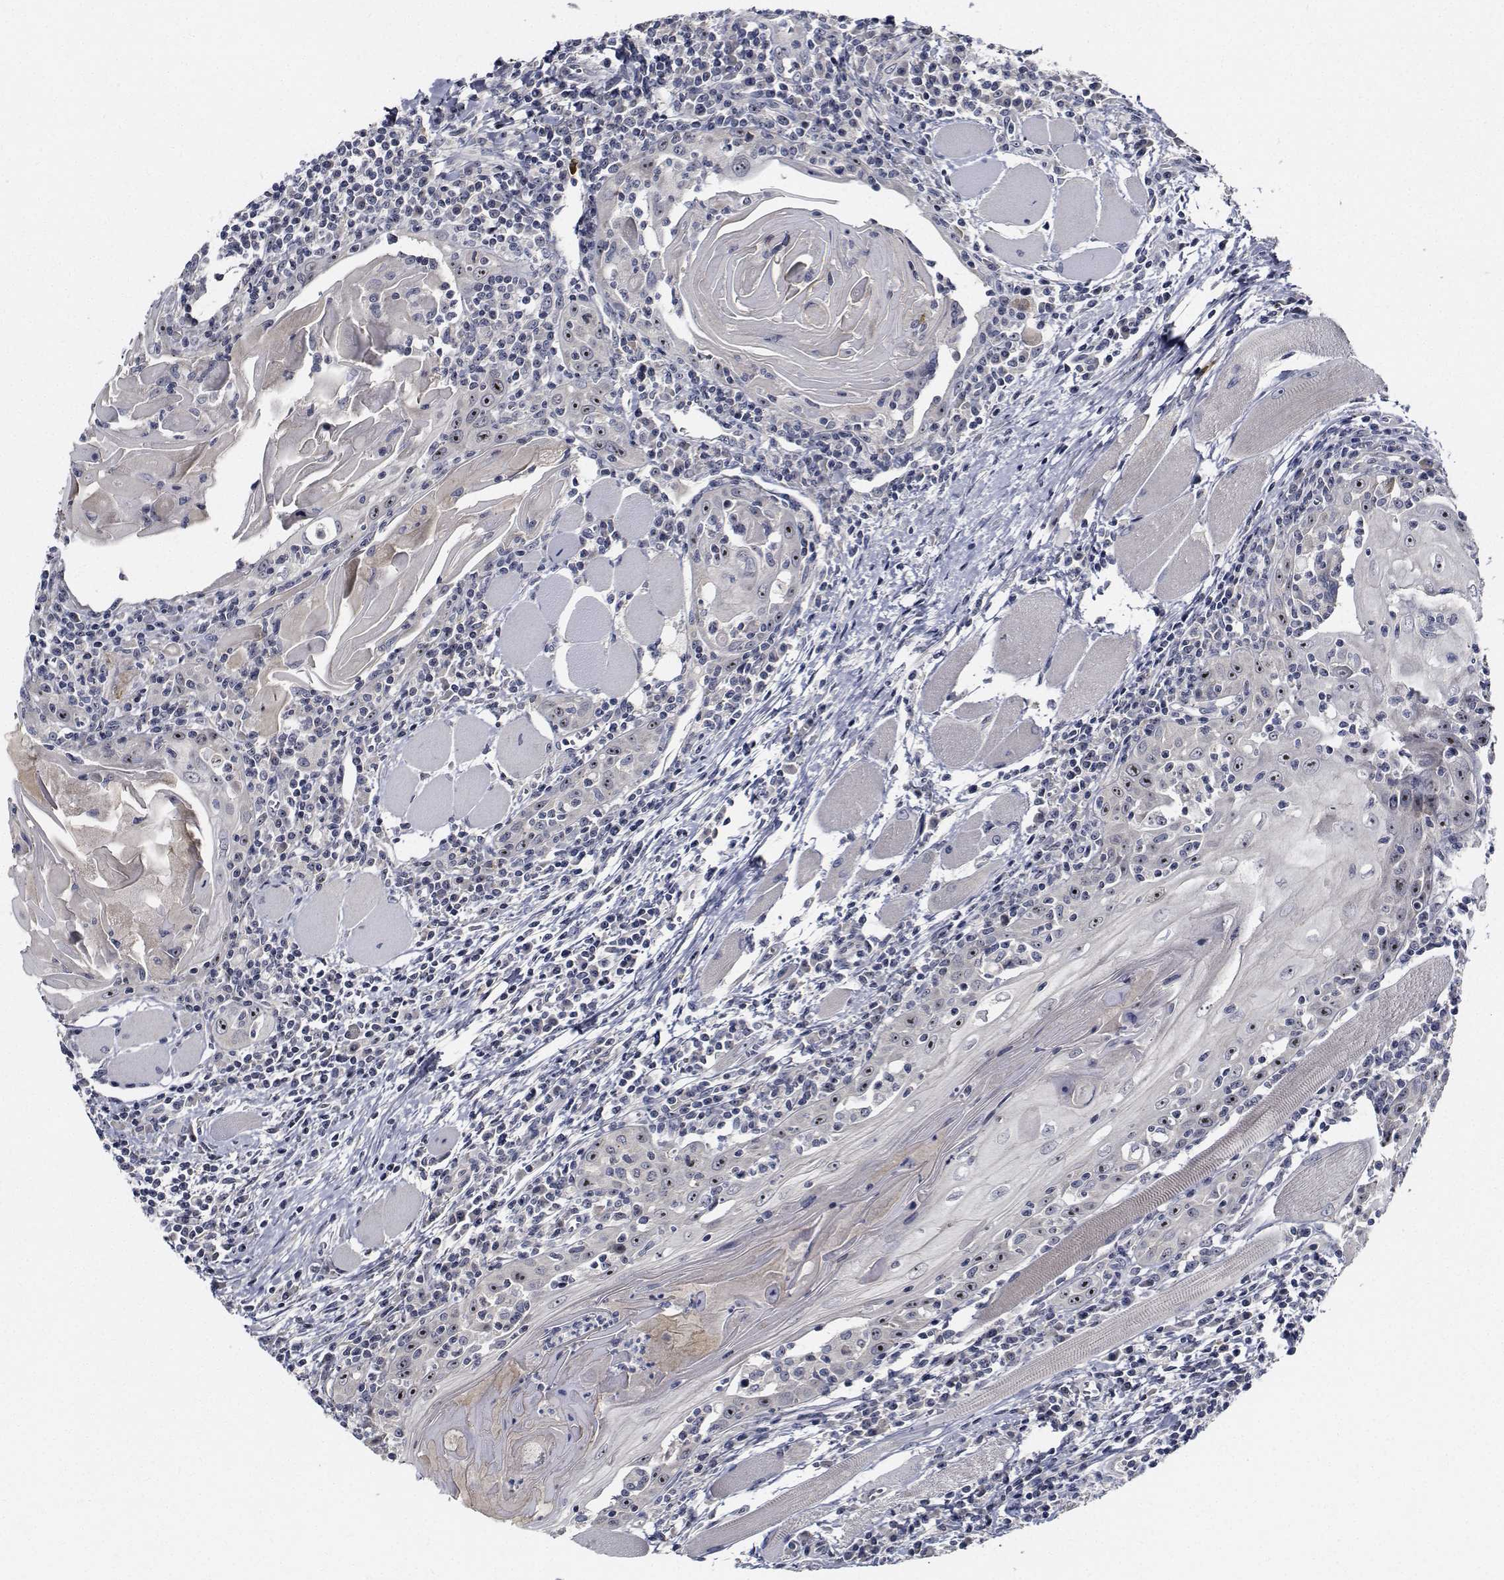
{"staining": {"intensity": "moderate", "quantity": "25%-75%", "location": "nuclear"}, "tissue": "head and neck cancer", "cell_type": "Tumor cells", "image_type": "cancer", "snomed": [{"axis": "morphology", "description": "Normal tissue, NOS"}, {"axis": "morphology", "description": "Squamous cell carcinoma, NOS"}, {"axis": "topography", "description": "Oral tissue"}, {"axis": "topography", "description": "Head-Neck"}], "caption": "Immunohistochemistry (IHC) micrograph of neoplastic tissue: human squamous cell carcinoma (head and neck) stained using immunohistochemistry shows medium levels of moderate protein expression localized specifically in the nuclear of tumor cells, appearing as a nuclear brown color.", "gene": "NVL", "patient": {"sex": "male", "age": 52}}